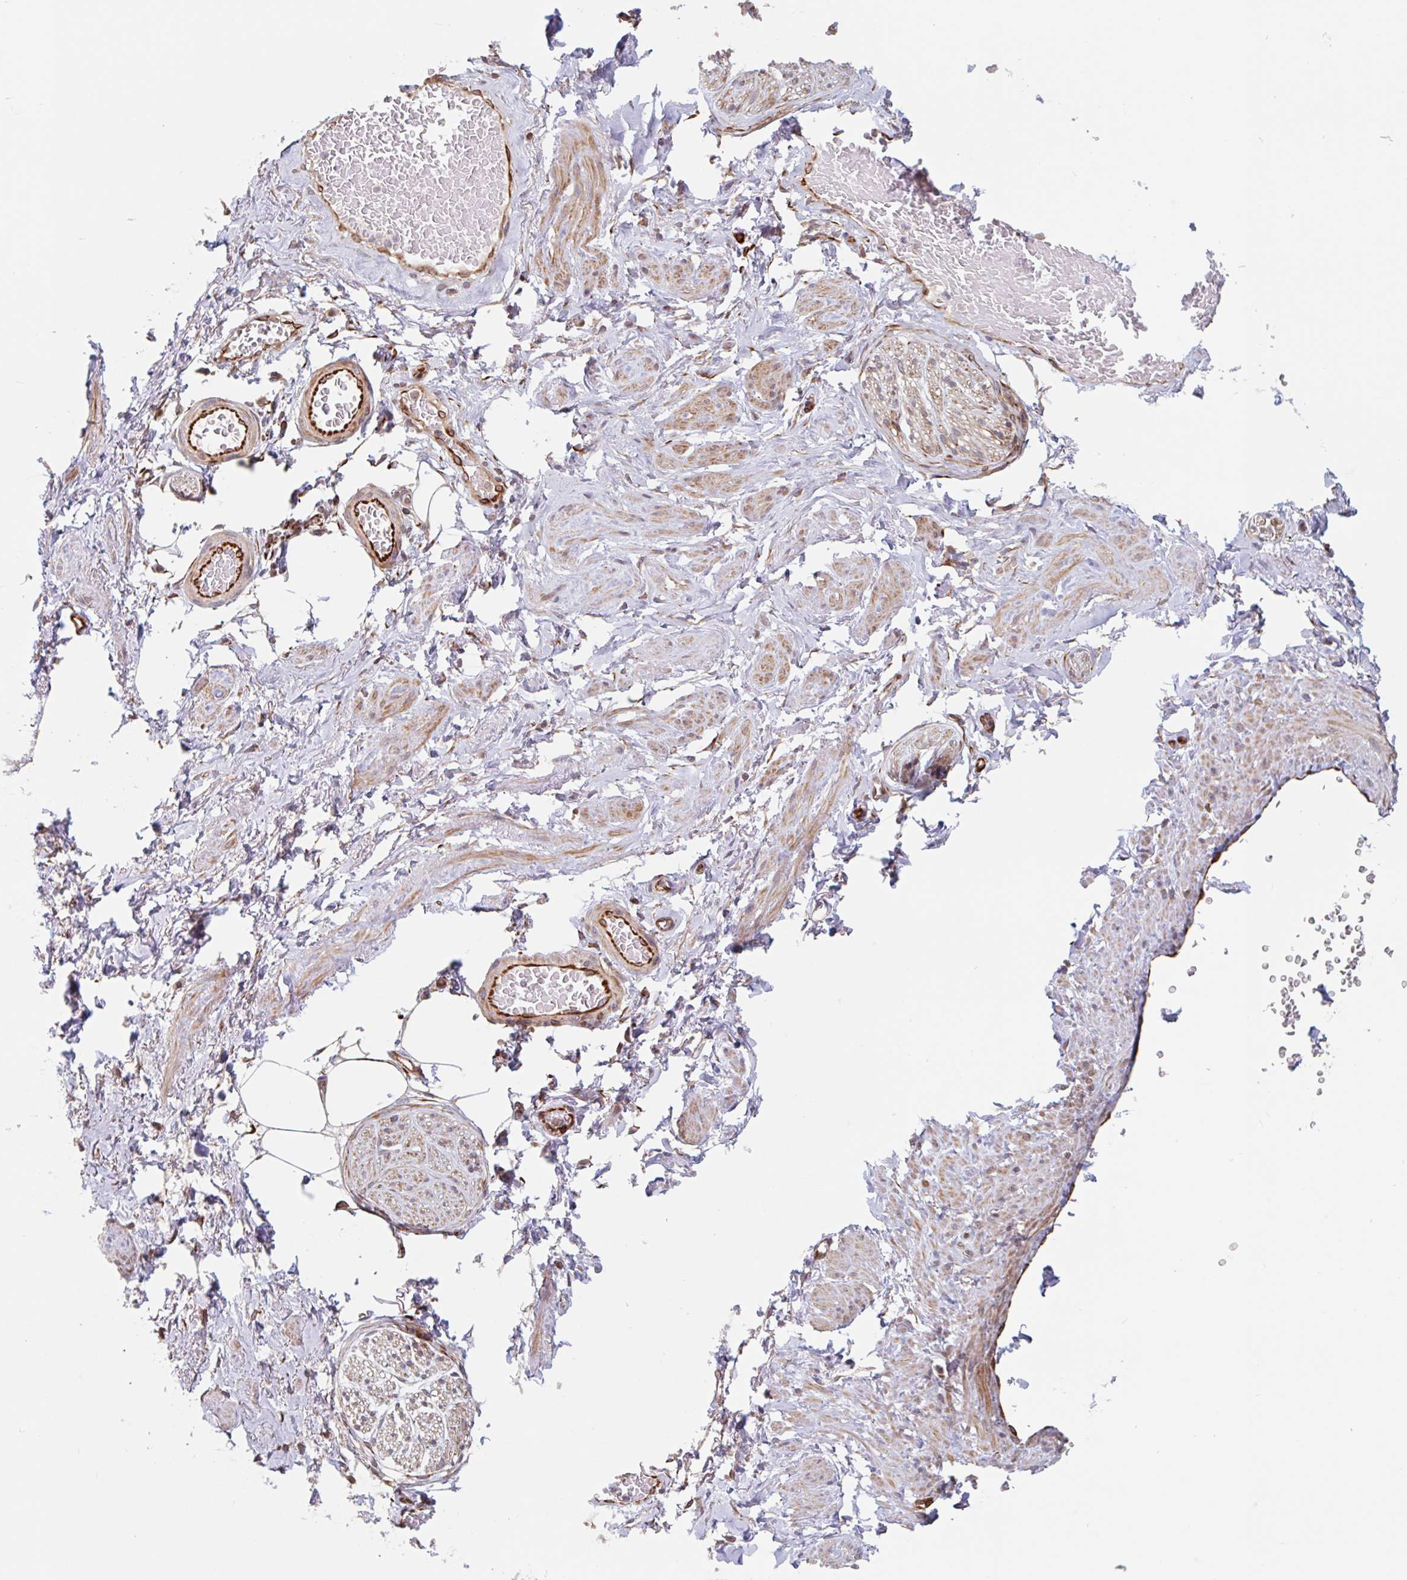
{"staining": {"intensity": "negative", "quantity": "none", "location": "none"}, "tissue": "adipose tissue", "cell_type": "Adipocytes", "image_type": "normal", "snomed": [{"axis": "morphology", "description": "Normal tissue, NOS"}, {"axis": "topography", "description": "Vagina"}, {"axis": "topography", "description": "Peripheral nerve tissue"}], "caption": "DAB (3,3'-diaminobenzidine) immunohistochemical staining of unremarkable human adipose tissue reveals no significant expression in adipocytes. (DAB (3,3'-diaminobenzidine) immunohistochemistry with hematoxylin counter stain).", "gene": "NUB1", "patient": {"sex": "female", "age": 71}}